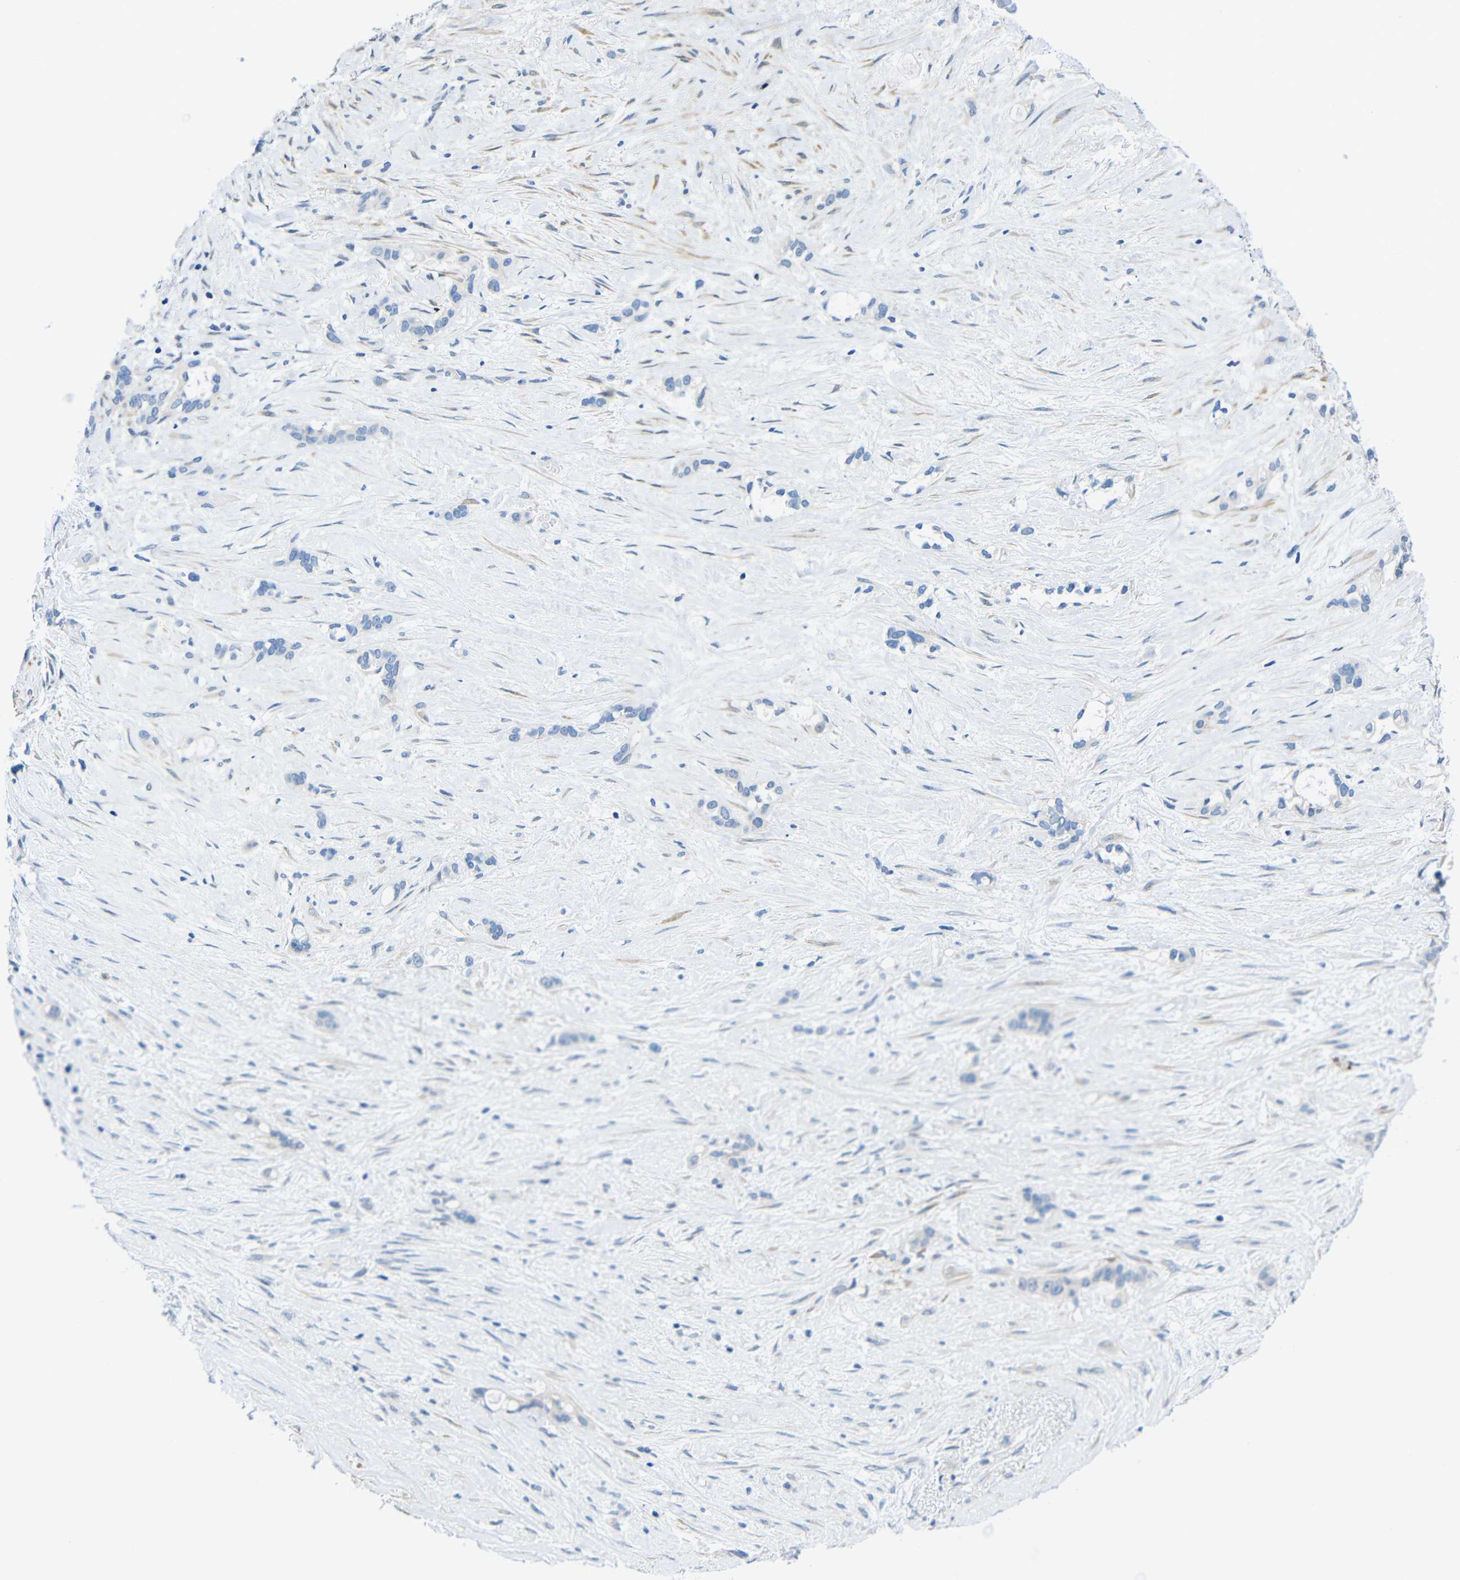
{"staining": {"intensity": "negative", "quantity": "none", "location": "none"}, "tissue": "liver cancer", "cell_type": "Tumor cells", "image_type": "cancer", "snomed": [{"axis": "morphology", "description": "Cholangiocarcinoma"}, {"axis": "topography", "description": "Liver"}], "caption": "A high-resolution micrograph shows immunohistochemistry (IHC) staining of cholangiocarcinoma (liver), which demonstrates no significant staining in tumor cells. (Stains: DAB (3,3'-diaminobenzidine) IHC with hematoxylin counter stain, Microscopy: brightfield microscopy at high magnification).", "gene": "NEGR1", "patient": {"sex": "female", "age": 65}}